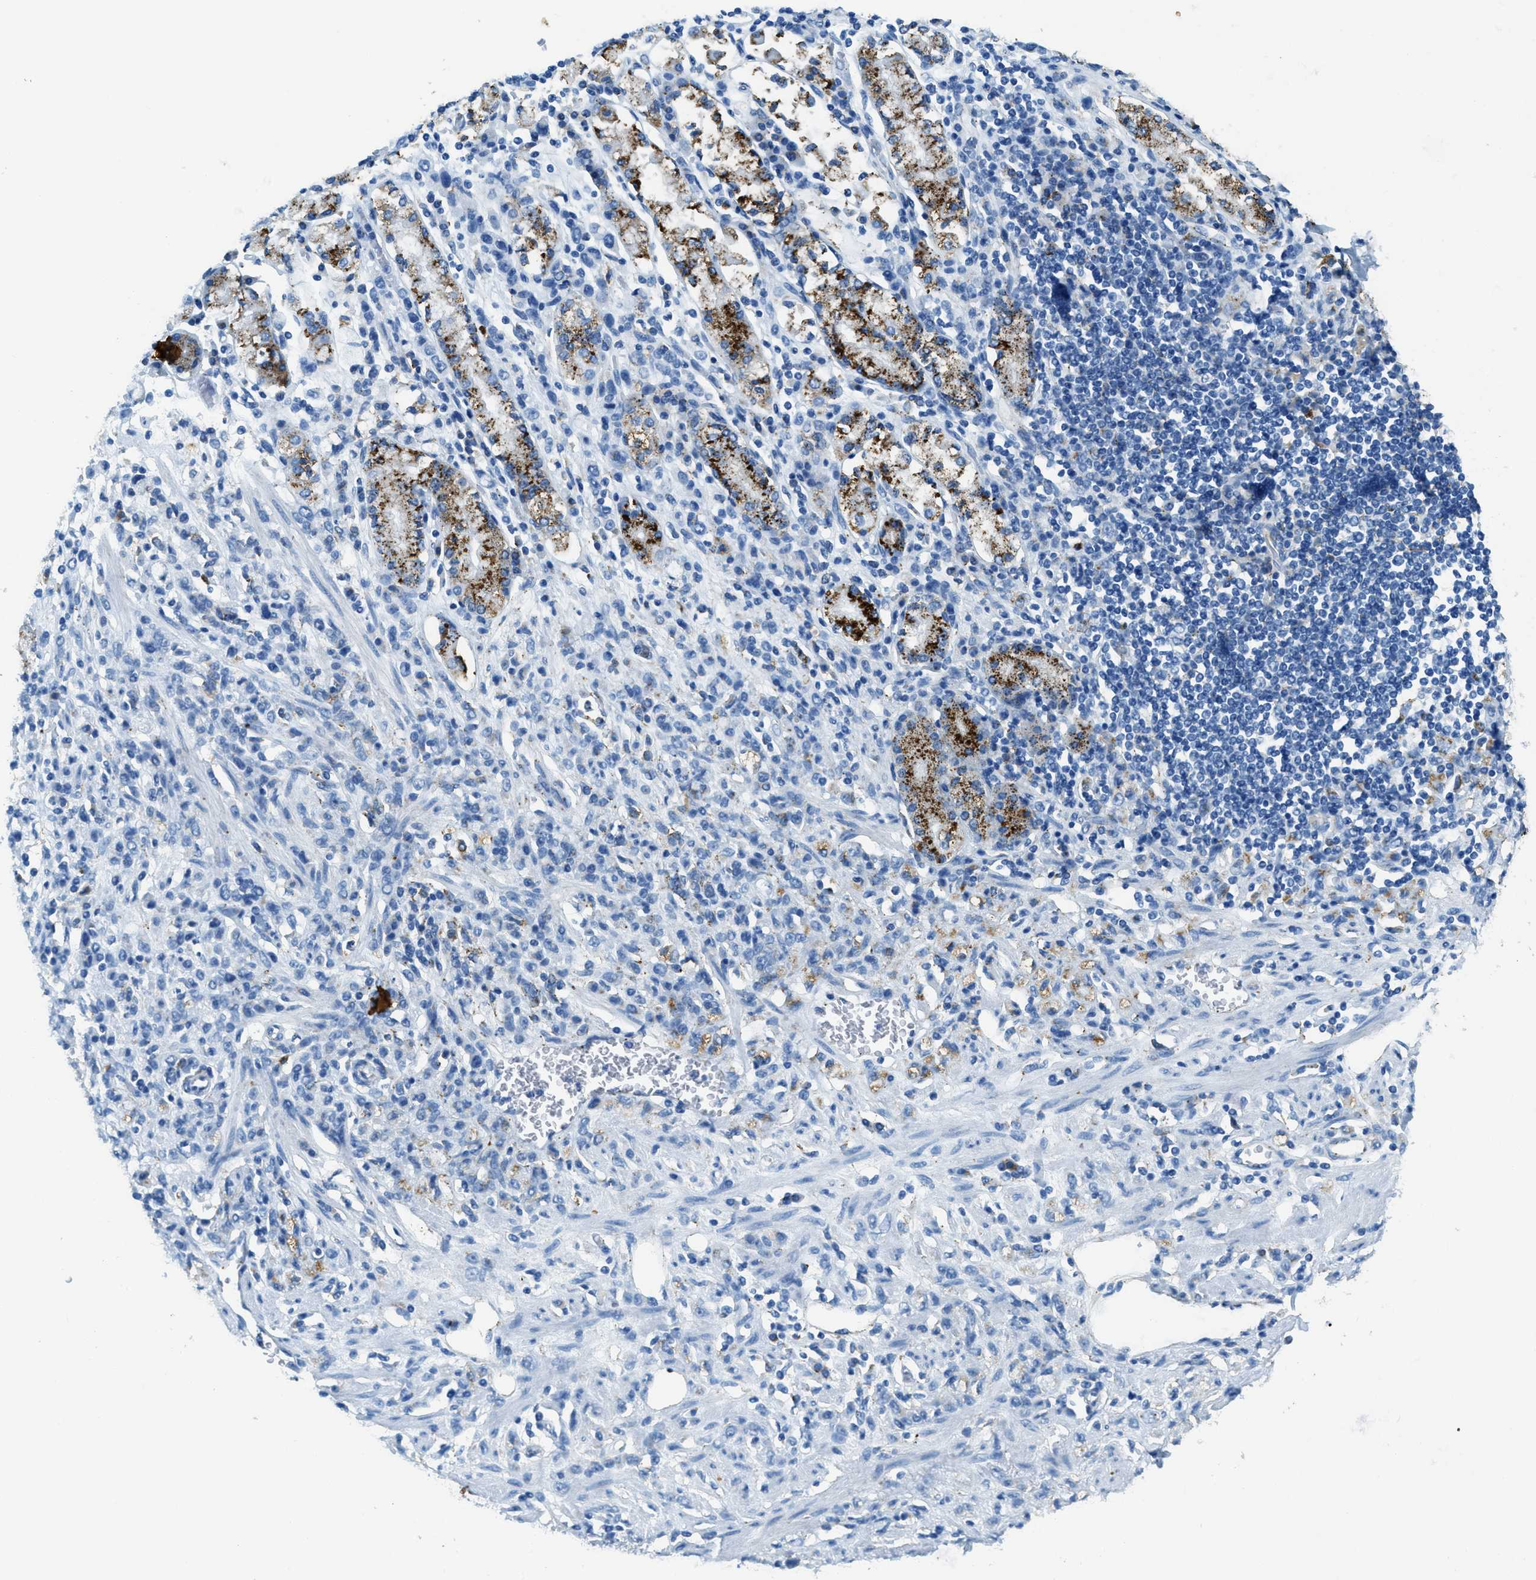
{"staining": {"intensity": "moderate", "quantity": "25%-75%", "location": "cytoplasmic/membranous"}, "tissue": "stomach cancer", "cell_type": "Tumor cells", "image_type": "cancer", "snomed": [{"axis": "morphology", "description": "Normal tissue, NOS"}, {"axis": "morphology", "description": "Adenocarcinoma, NOS"}, {"axis": "topography", "description": "Stomach"}], "caption": "This is an image of immunohistochemistry (IHC) staining of stomach cancer, which shows moderate positivity in the cytoplasmic/membranous of tumor cells.", "gene": "SCARB2", "patient": {"sex": "male", "age": 82}}